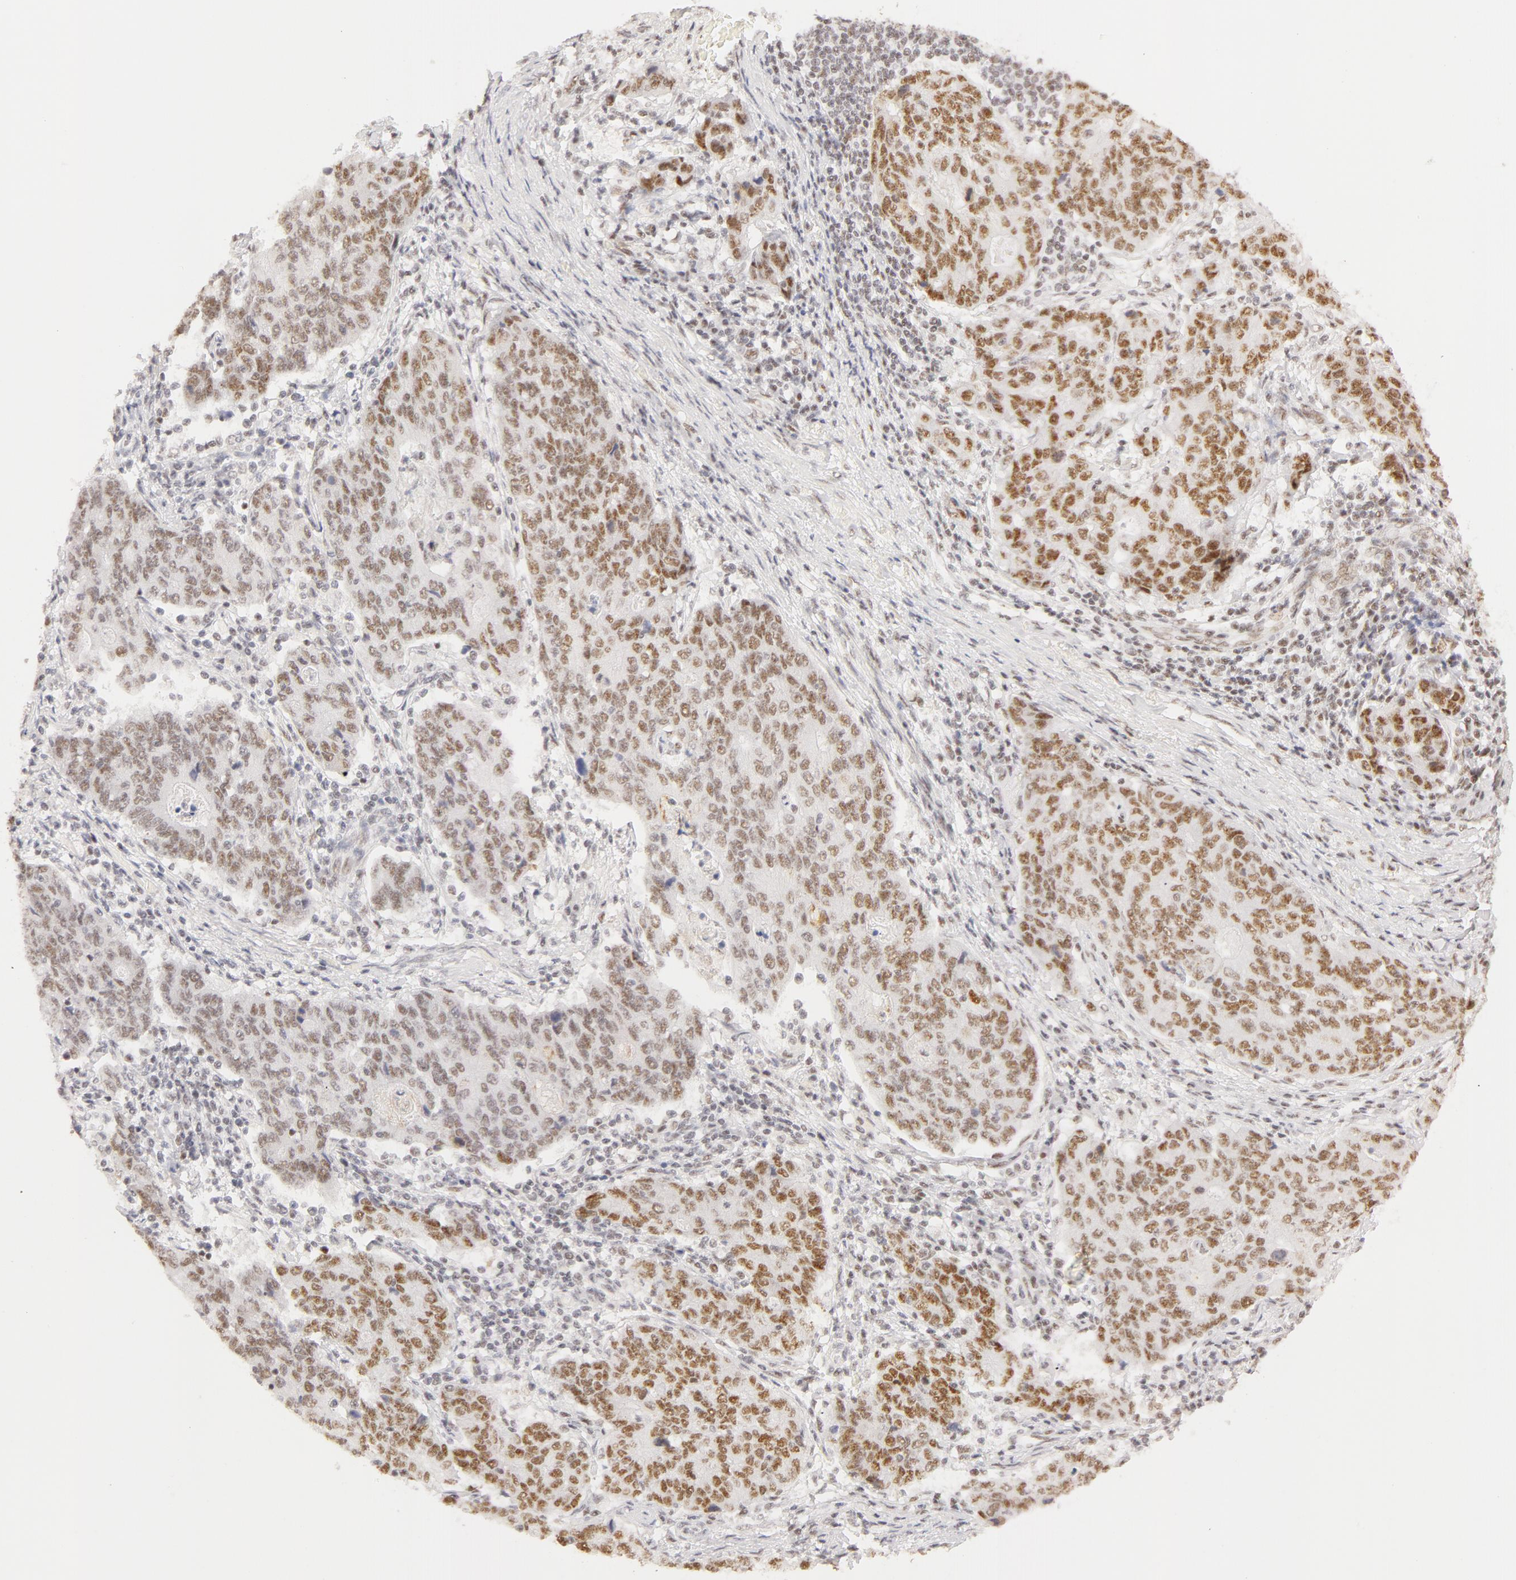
{"staining": {"intensity": "moderate", "quantity": "25%-75%", "location": "nuclear"}, "tissue": "stomach cancer", "cell_type": "Tumor cells", "image_type": "cancer", "snomed": [{"axis": "morphology", "description": "Adenocarcinoma, NOS"}, {"axis": "topography", "description": "Esophagus"}, {"axis": "topography", "description": "Stomach"}], "caption": "The histopathology image reveals a brown stain indicating the presence of a protein in the nuclear of tumor cells in stomach cancer.", "gene": "RBM39", "patient": {"sex": "male", "age": 74}}